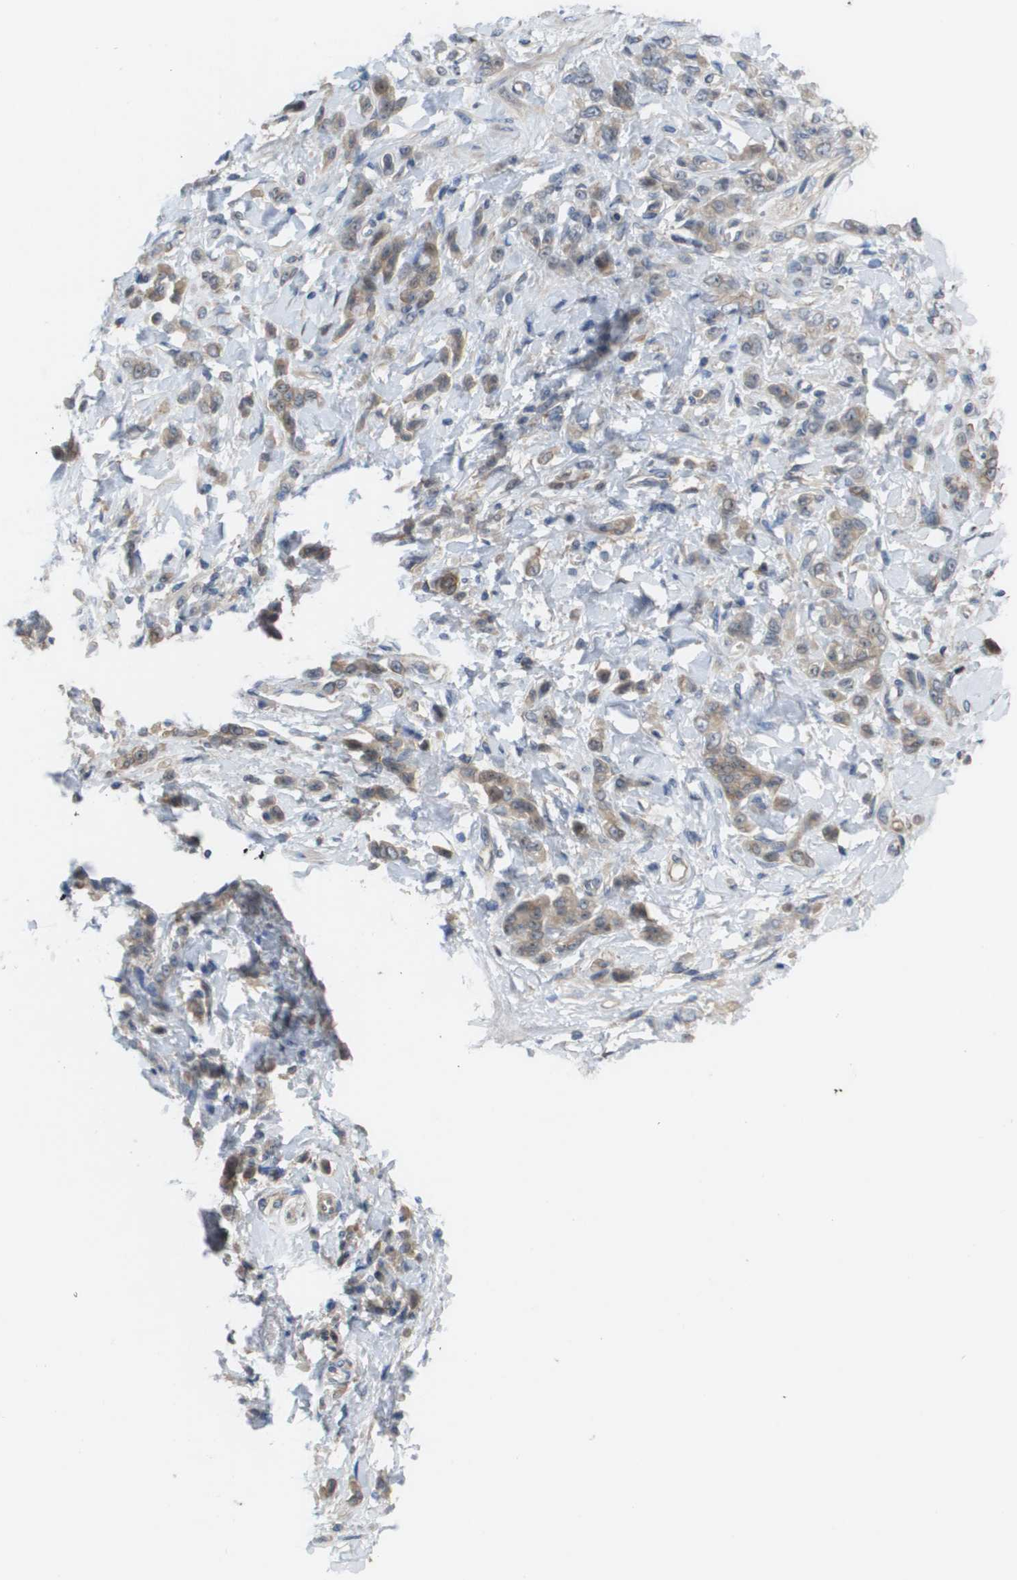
{"staining": {"intensity": "weak", "quantity": ">75%", "location": "cytoplasmic/membranous"}, "tissue": "stomach cancer", "cell_type": "Tumor cells", "image_type": "cancer", "snomed": [{"axis": "morphology", "description": "Normal tissue, NOS"}, {"axis": "morphology", "description": "Adenocarcinoma, NOS"}, {"axis": "topography", "description": "Stomach"}], "caption": "Weak cytoplasmic/membranous positivity for a protein is seen in approximately >75% of tumor cells of stomach adenocarcinoma using immunohistochemistry.", "gene": "MTARC2", "patient": {"sex": "male", "age": 82}}